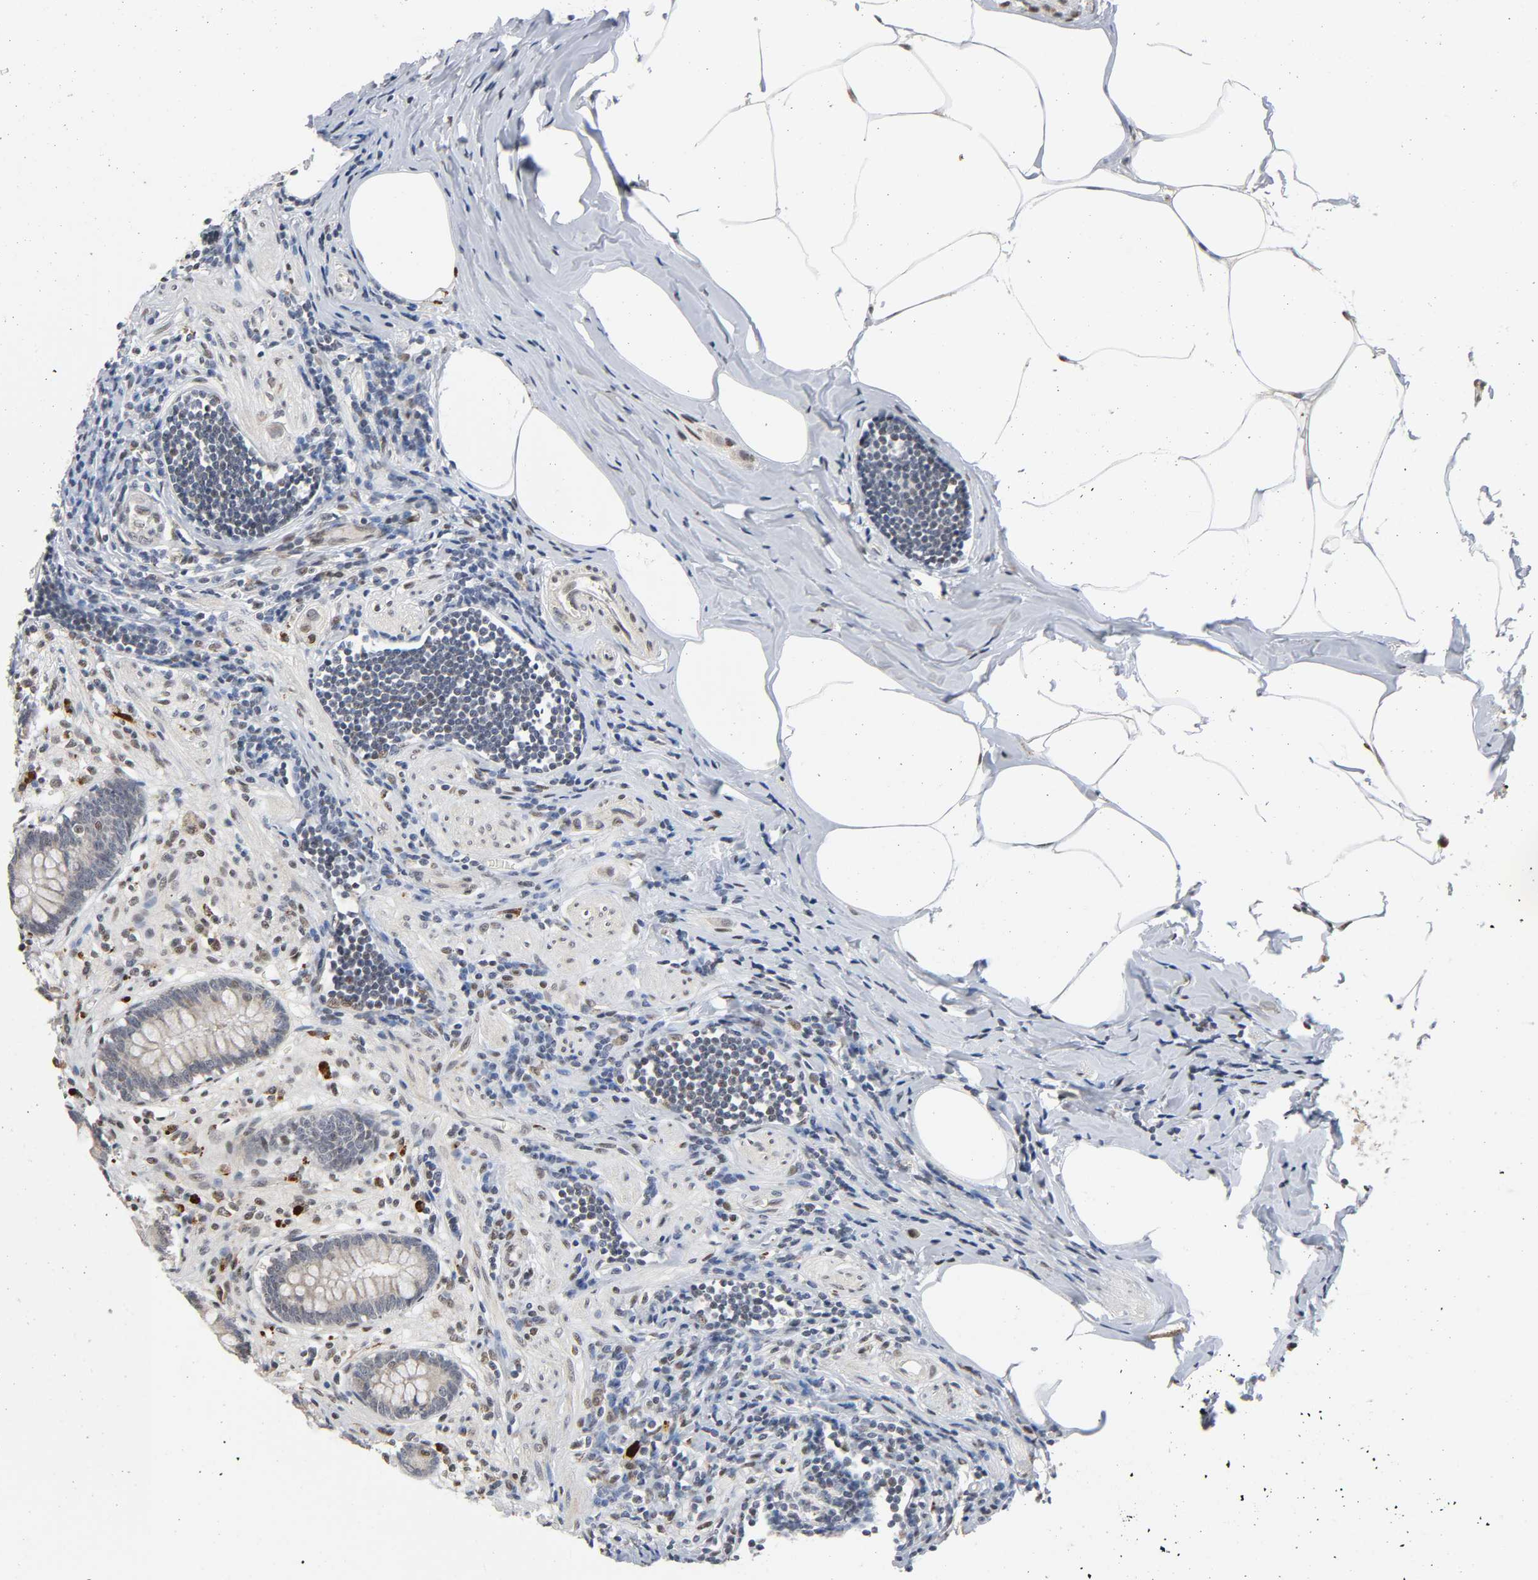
{"staining": {"intensity": "negative", "quantity": "none", "location": "none"}, "tissue": "appendix", "cell_type": "Glandular cells", "image_type": "normal", "snomed": [{"axis": "morphology", "description": "Normal tissue, NOS"}, {"axis": "topography", "description": "Appendix"}], "caption": "A micrograph of appendix stained for a protein displays no brown staining in glandular cells. The staining is performed using DAB brown chromogen with nuclei counter-stained in using hematoxylin.", "gene": "KAT2B", "patient": {"sex": "female", "age": 50}}